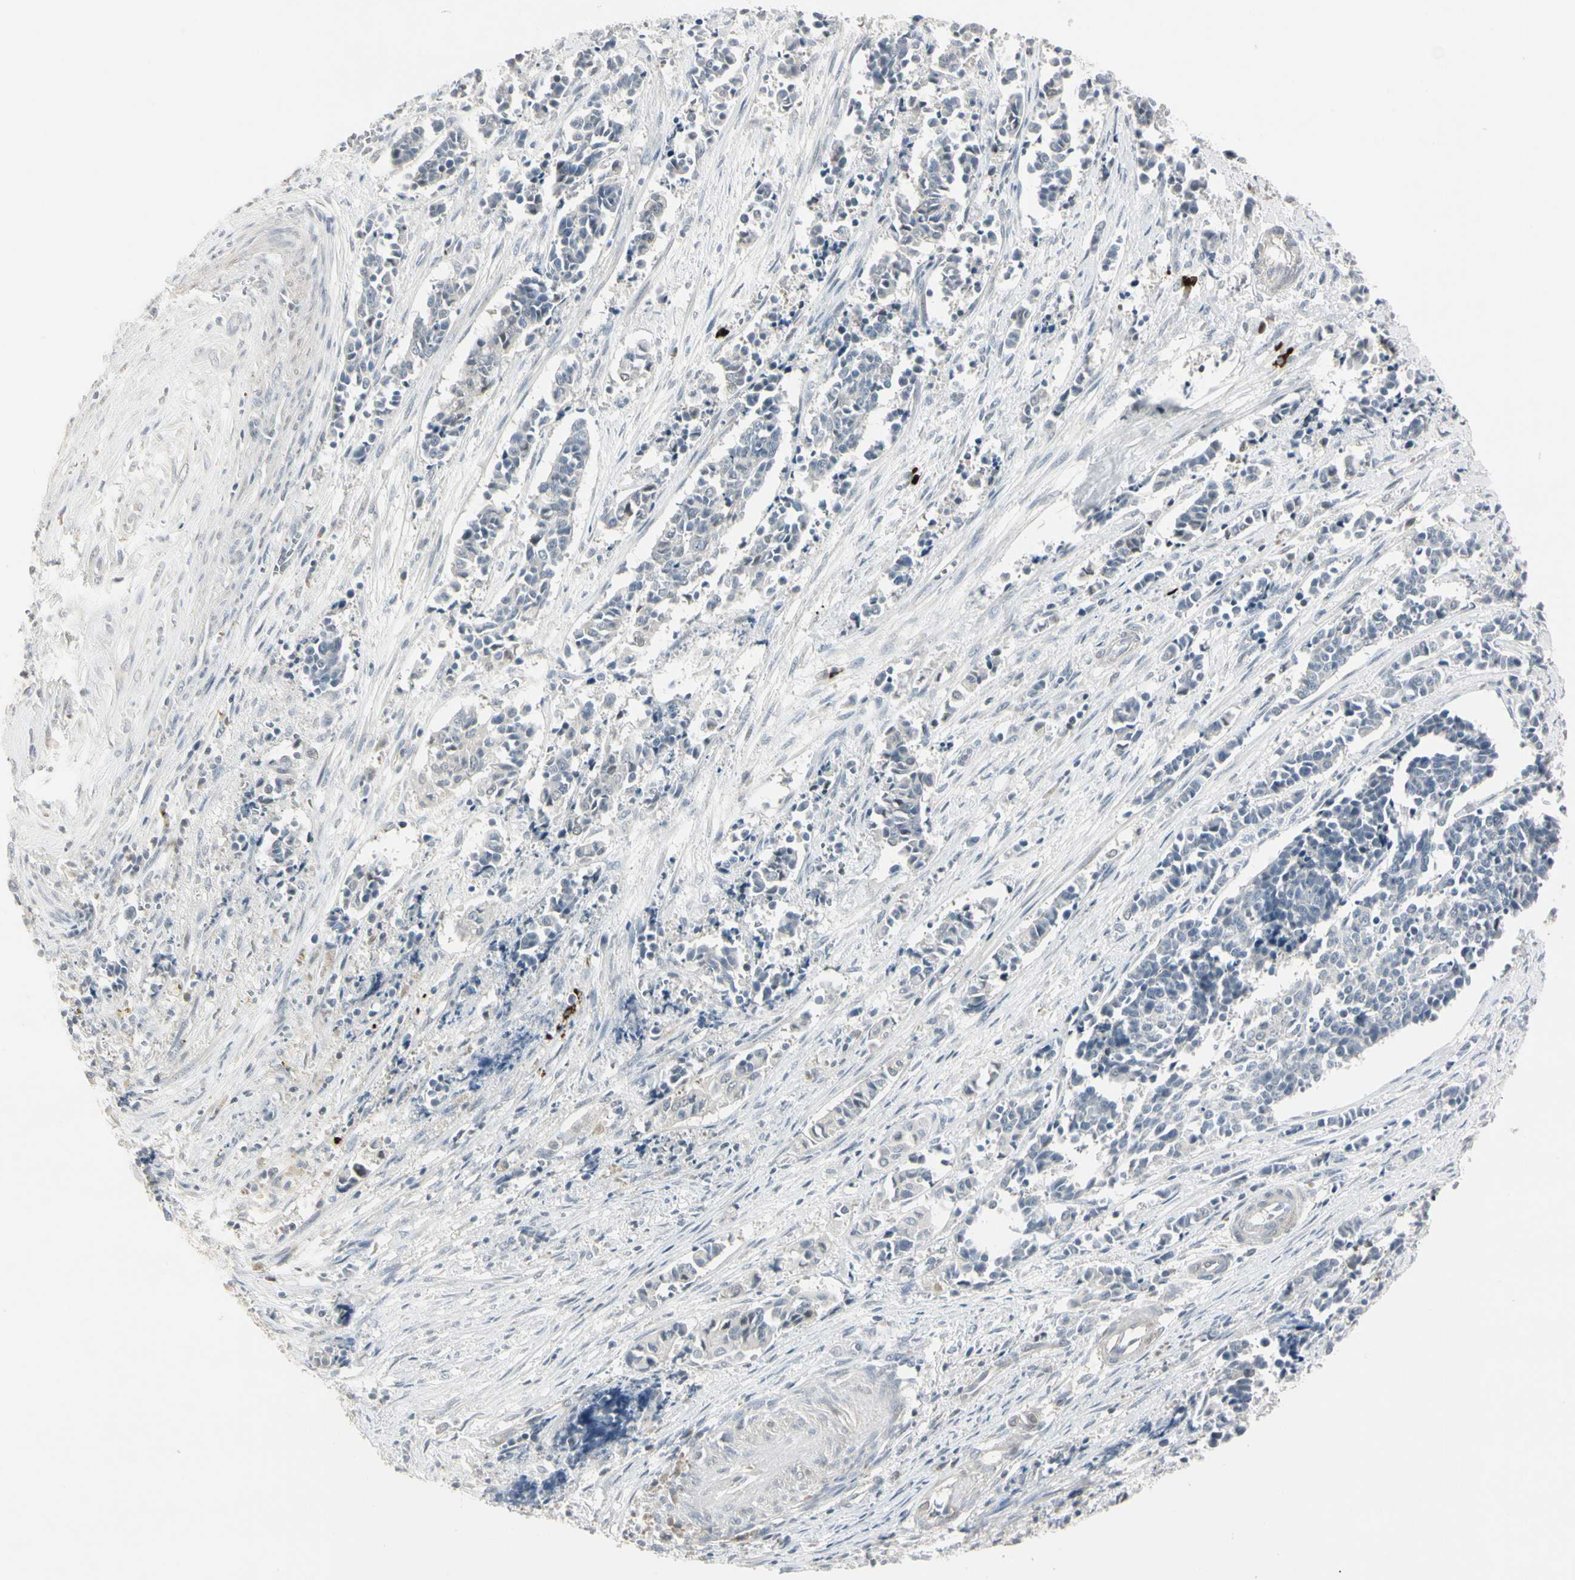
{"staining": {"intensity": "negative", "quantity": "none", "location": "none"}, "tissue": "cervical cancer", "cell_type": "Tumor cells", "image_type": "cancer", "snomed": [{"axis": "morphology", "description": "Squamous cell carcinoma, NOS"}, {"axis": "topography", "description": "Cervix"}], "caption": "Human squamous cell carcinoma (cervical) stained for a protein using immunohistochemistry (IHC) demonstrates no positivity in tumor cells.", "gene": "DMPK", "patient": {"sex": "female", "age": 35}}